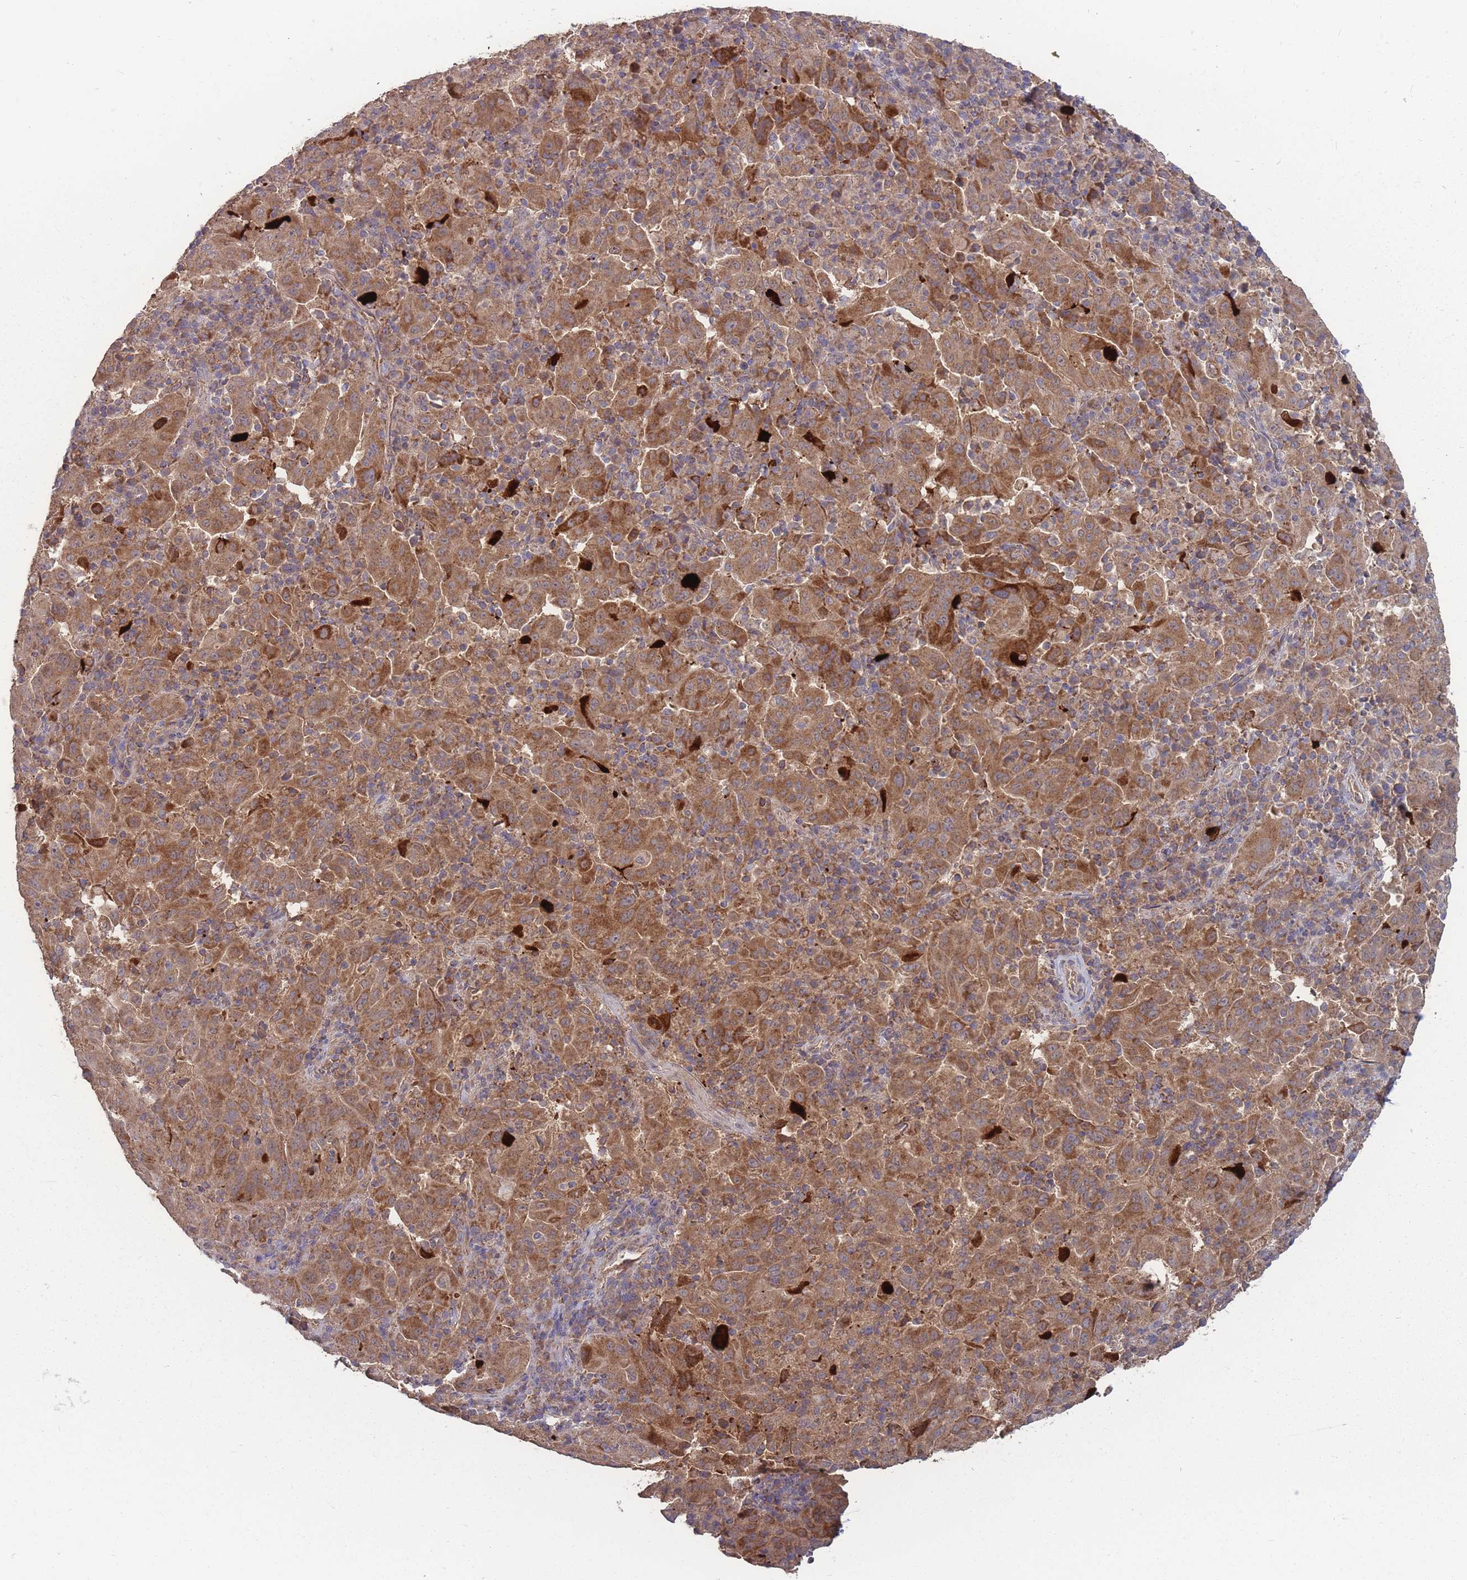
{"staining": {"intensity": "moderate", "quantity": ">75%", "location": "cytoplasmic/membranous"}, "tissue": "pancreatic cancer", "cell_type": "Tumor cells", "image_type": "cancer", "snomed": [{"axis": "morphology", "description": "Adenocarcinoma, NOS"}, {"axis": "topography", "description": "Pancreas"}], "caption": "Pancreatic cancer was stained to show a protein in brown. There is medium levels of moderate cytoplasmic/membranous expression in about >75% of tumor cells.", "gene": "SLC35B4", "patient": {"sex": "male", "age": 63}}